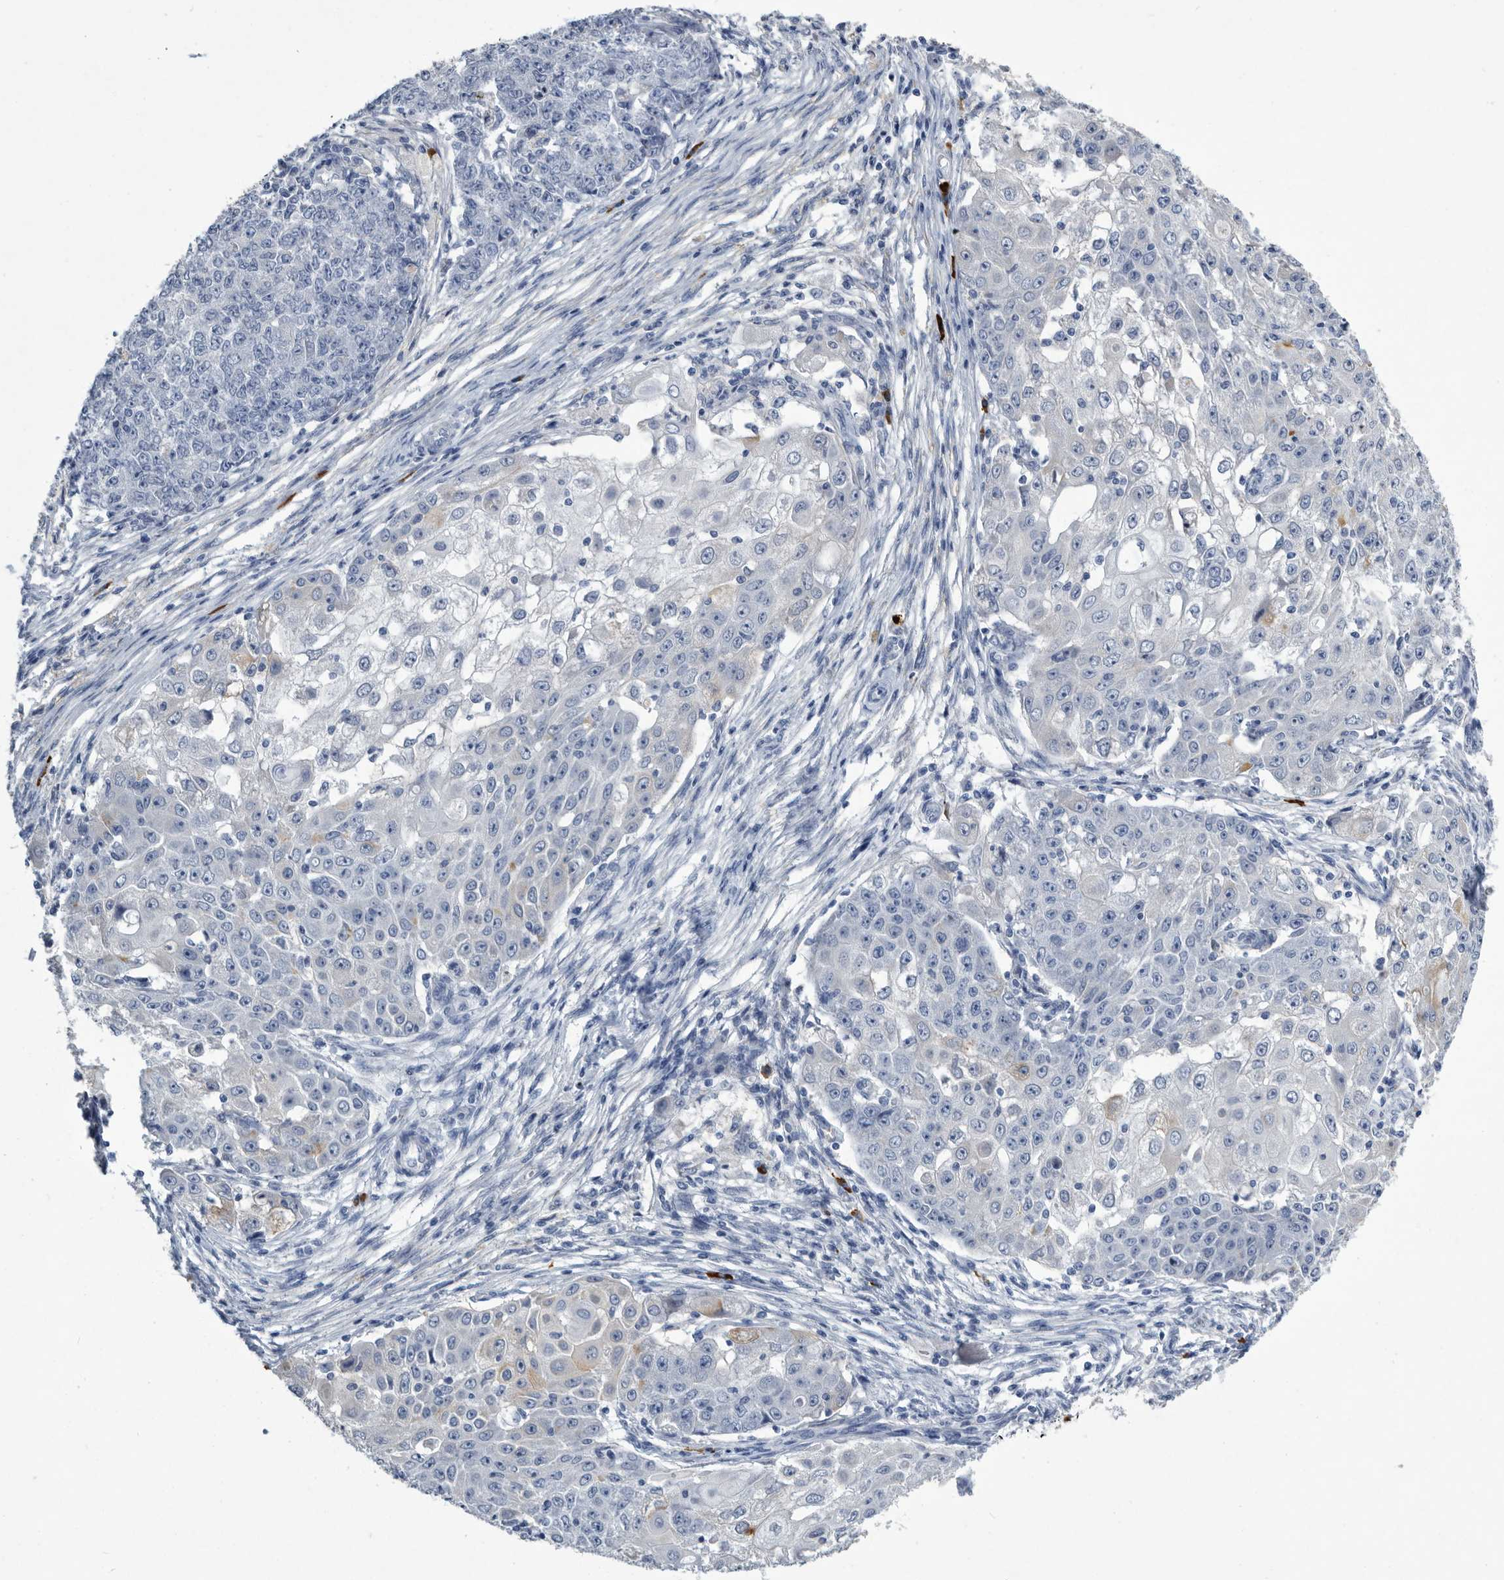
{"staining": {"intensity": "negative", "quantity": "none", "location": "none"}, "tissue": "ovarian cancer", "cell_type": "Tumor cells", "image_type": "cancer", "snomed": [{"axis": "morphology", "description": "Carcinoma, endometroid"}, {"axis": "topography", "description": "Ovary"}], "caption": "An IHC histopathology image of ovarian endometroid carcinoma is shown. There is no staining in tumor cells of ovarian endometroid carcinoma.", "gene": "BTBD6", "patient": {"sex": "female", "age": 42}}